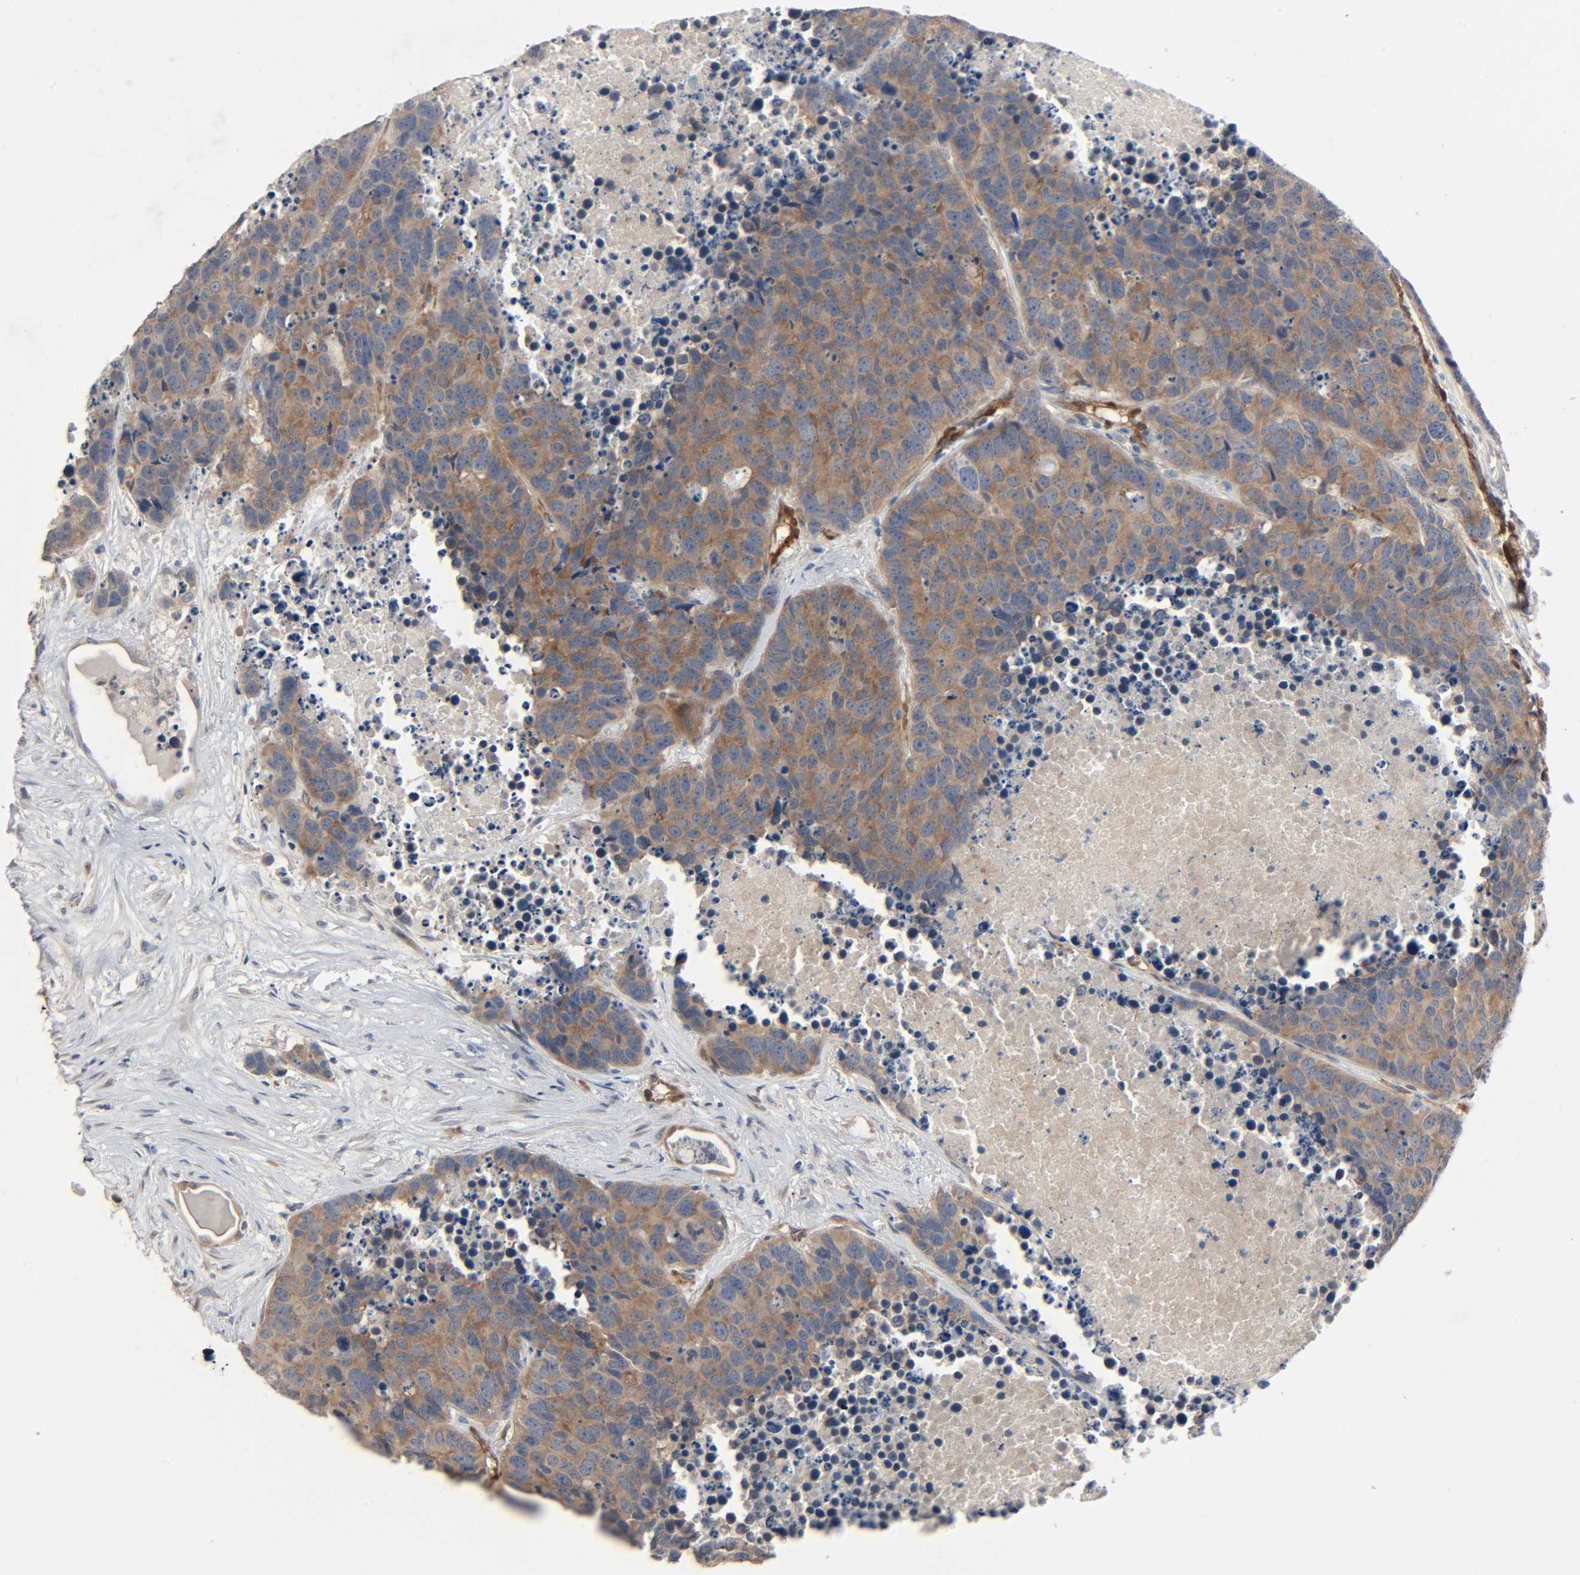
{"staining": {"intensity": "moderate", "quantity": ">75%", "location": "cytoplasmic/membranous"}, "tissue": "carcinoid", "cell_type": "Tumor cells", "image_type": "cancer", "snomed": [{"axis": "morphology", "description": "Carcinoid, malignant, NOS"}, {"axis": "topography", "description": "Lung"}], "caption": "There is medium levels of moderate cytoplasmic/membranous positivity in tumor cells of carcinoid, as demonstrated by immunohistochemical staining (brown color).", "gene": "PTK2", "patient": {"sex": "male", "age": 60}}